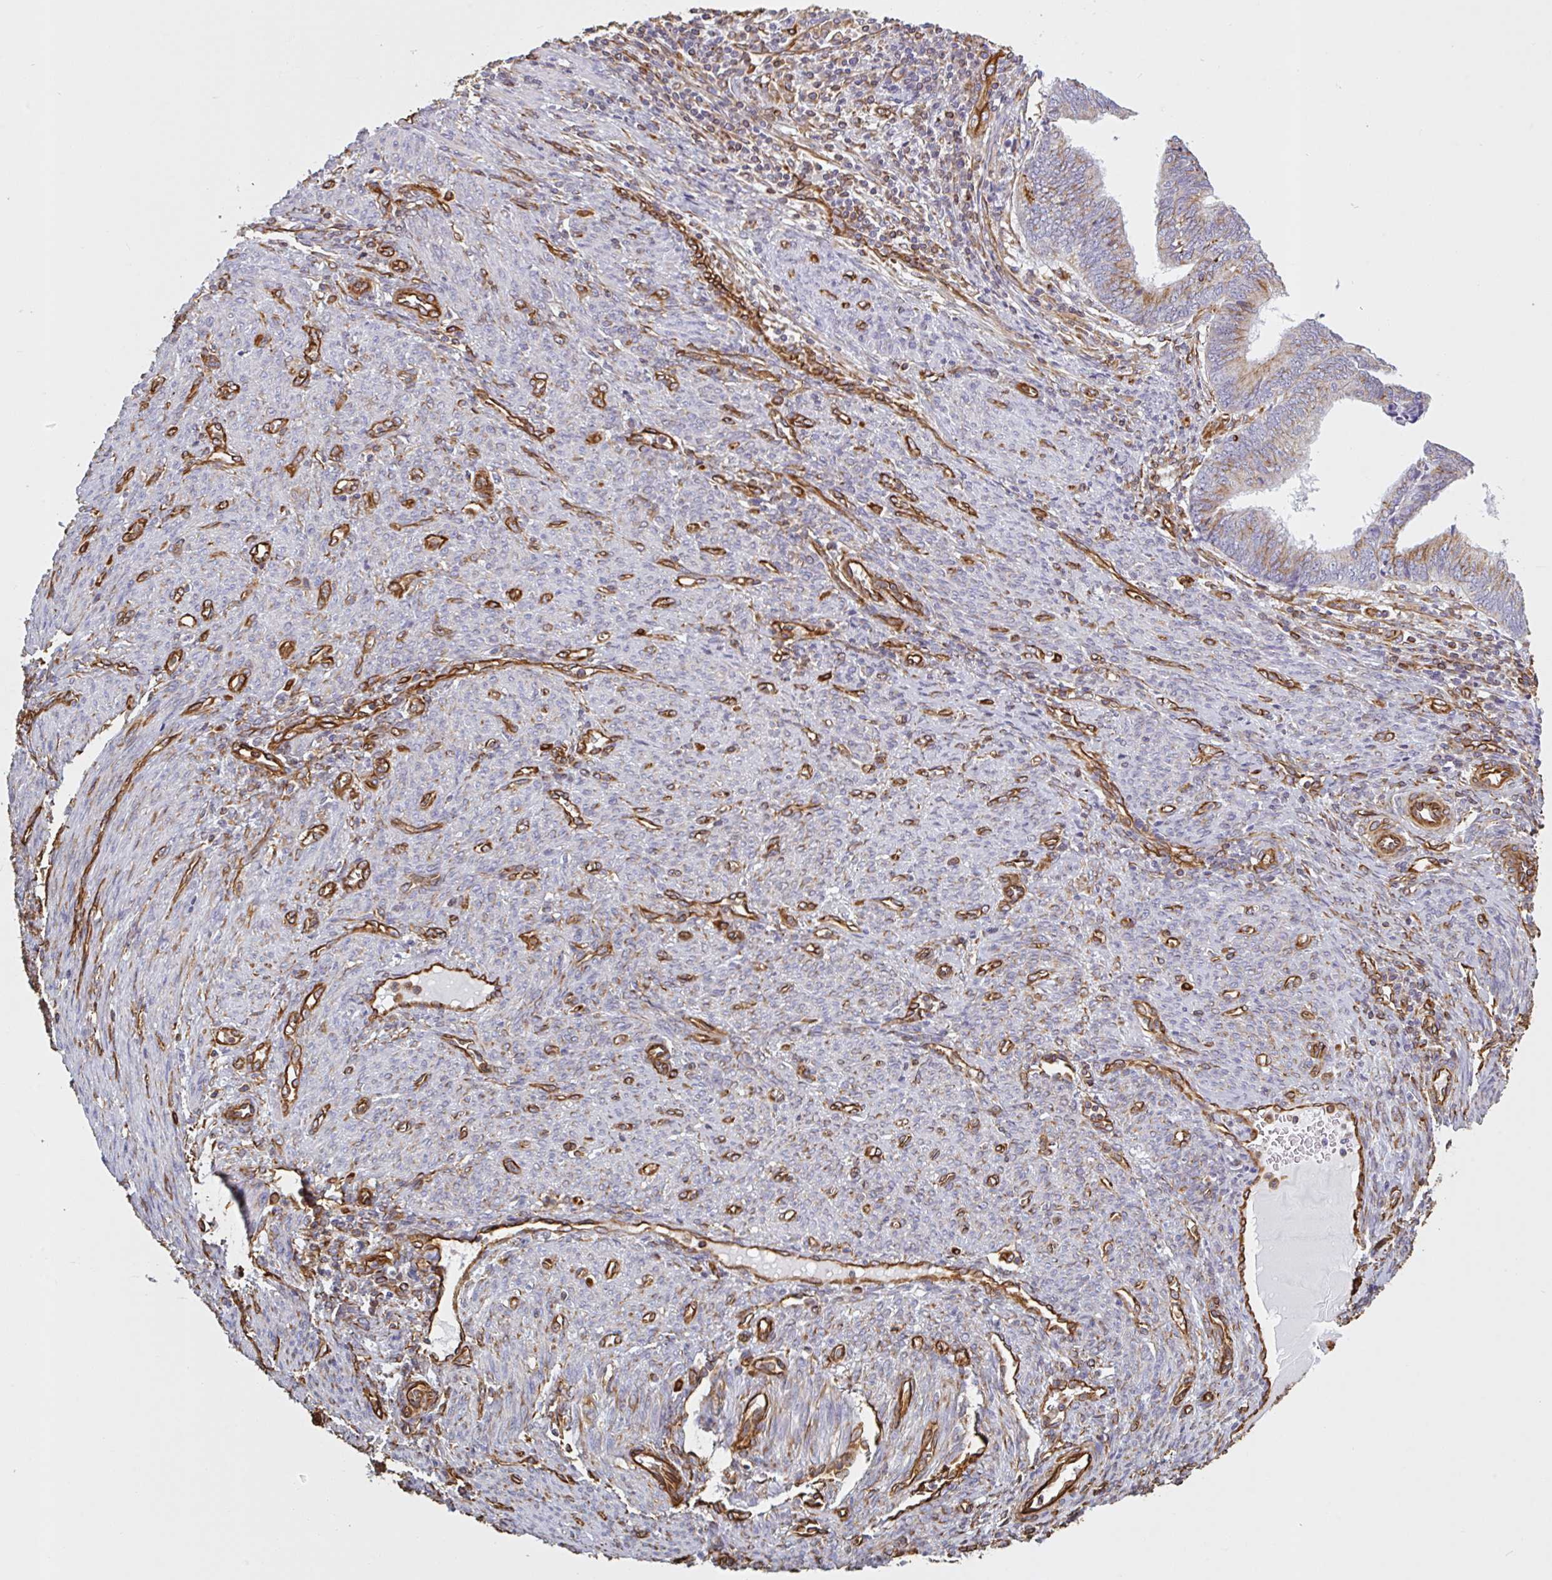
{"staining": {"intensity": "strong", "quantity": "<25%", "location": "cytoplasmic/membranous"}, "tissue": "endometrial cancer", "cell_type": "Tumor cells", "image_type": "cancer", "snomed": [{"axis": "morphology", "description": "Adenocarcinoma, NOS"}, {"axis": "topography", "description": "Uterus"}, {"axis": "topography", "description": "Endometrium"}], "caption": "Immunohistochemistry (IHC) image of neoplastic tissue: human adenocarcinoma (endometrial) stained using immunohistochemistry shows medium levels of strong protein expression localized specifically in the cytoplasmic/membranous of tumor cells, appearing as a cytoplasmic/membranous brown color.", "gene": "PPFIA1", "patient": {"sex": "female", "age": 70}}